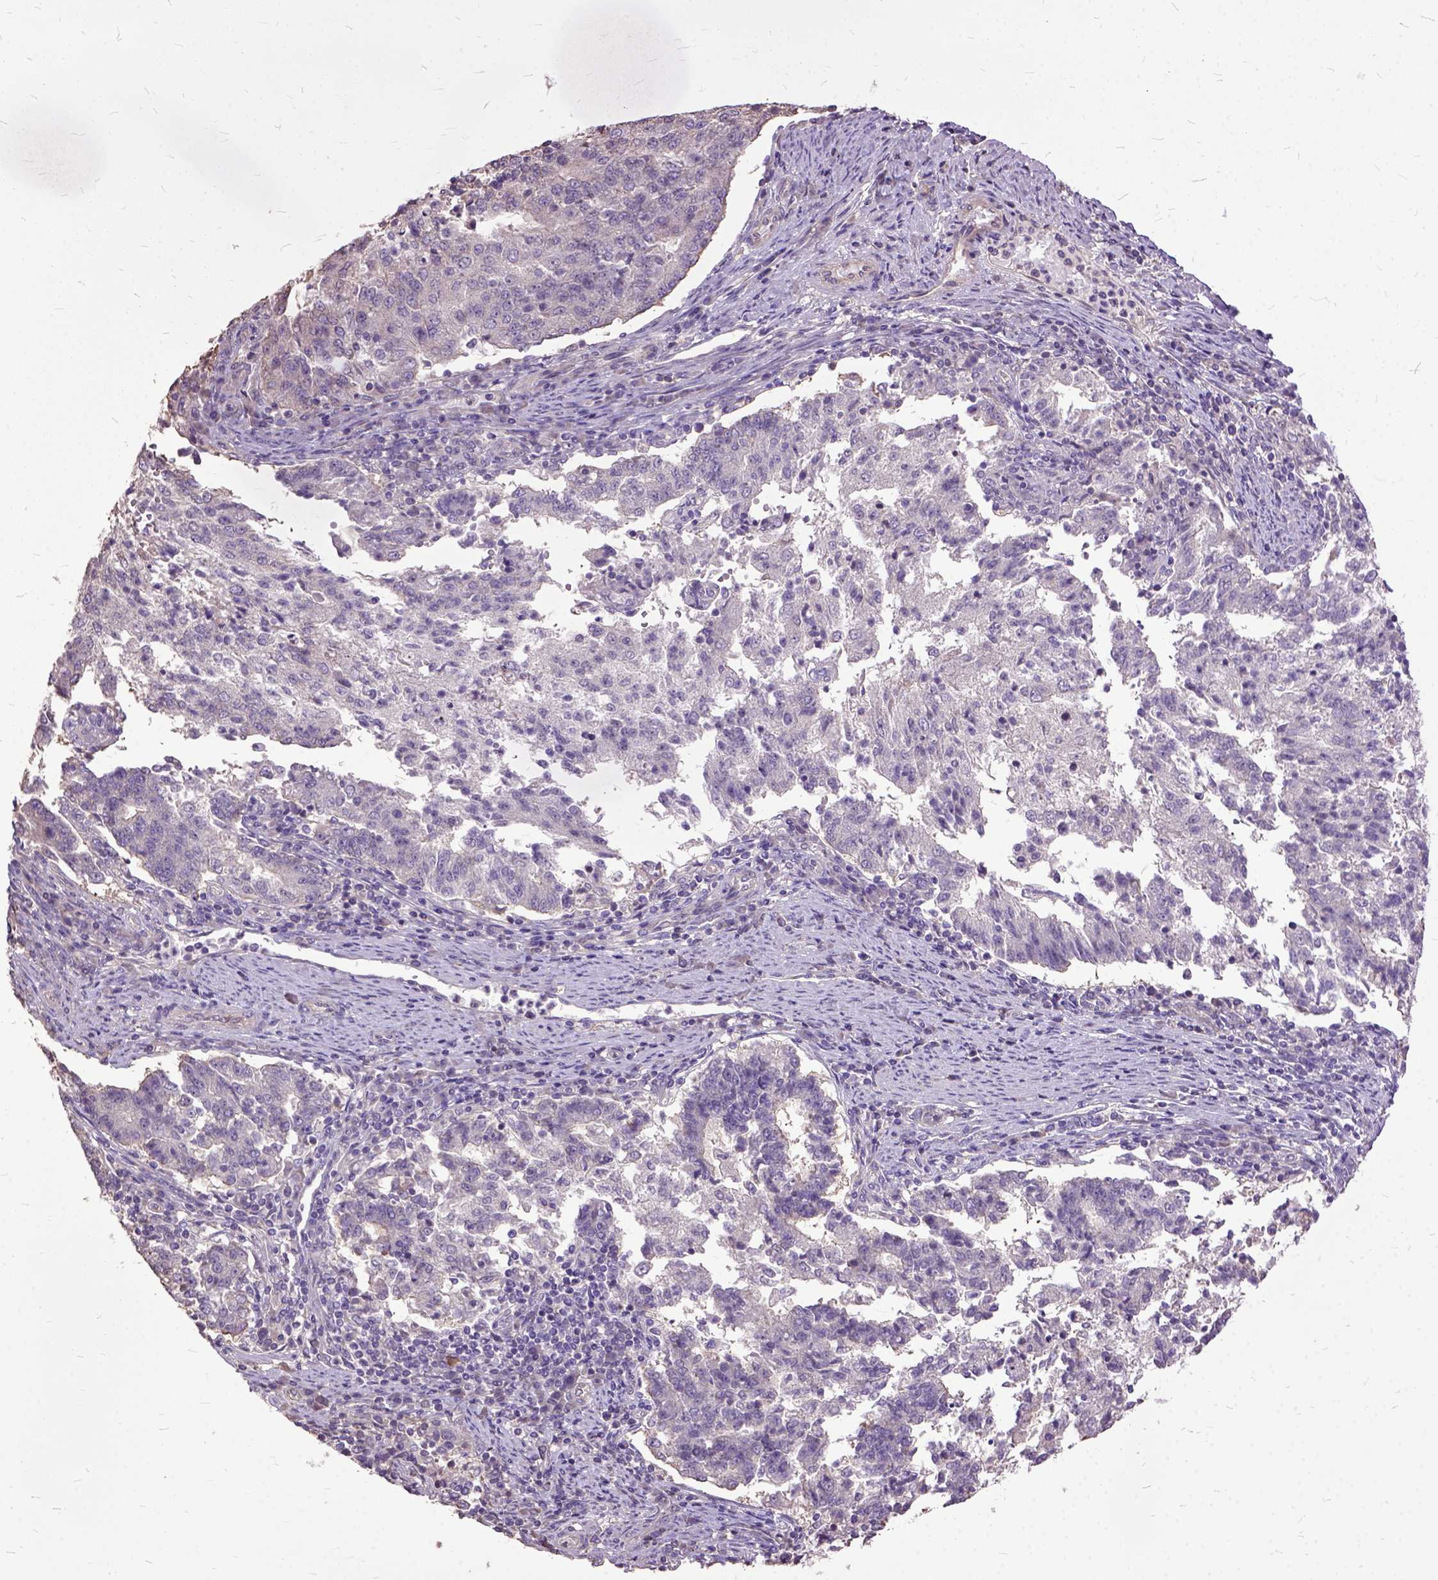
{"staining": {"intensity": "negative", "quantity": "none", "location": "none"}, "tissue": "endometrial cancer", "cell_type": "Tumor cells", "image_type": "cancer", "snomed": [{"axis": "morphology", "description": "Adenocarcinoma, NOS"}, {"axis": "topography", "description": "Endometrium"}], "caption": "This is an immunohistochemistry (IHC) histopathology image of human endometrial cancer (adenocarcinoma). There is no staining in tumor cells.", "gene": "AREG", "patient": {"sex": "female", "age": 82}}